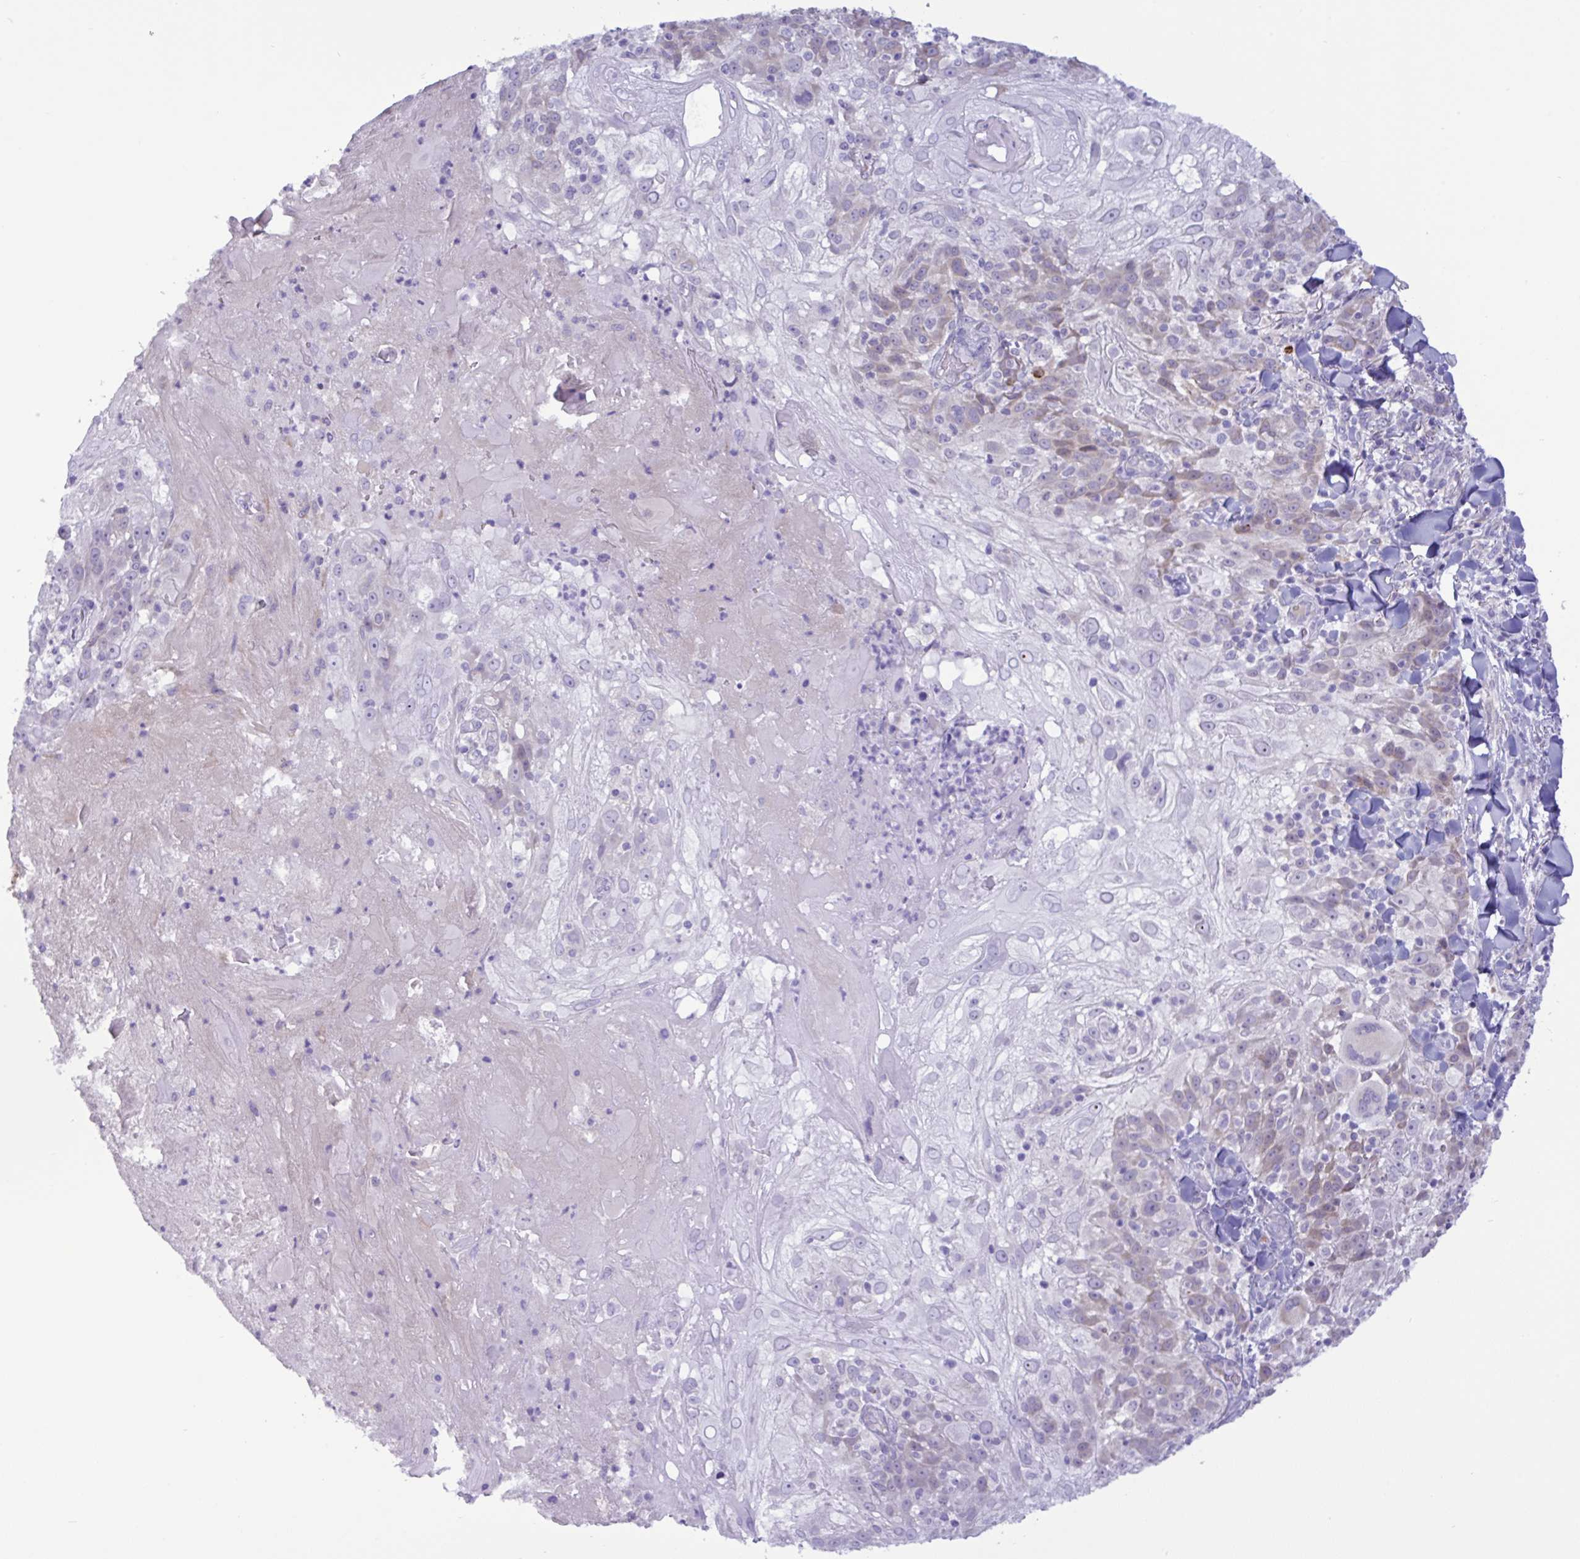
{"staining": {"intensity": "weak", "quantity": "<25%", "location": "cytoplasmic/membranous"}, "tissue": "skin cancer", "cell_type": "Tumor cells", "image_type": "cancer", "snomed": [{"axis": "morphology", "description": "Normal tissue, NOS"}, {"axis": "morphology", "description": "Squamous cell carcinoma, NOS"}, {"axis": "topography", "description": "Skin"}], "caption": "This is an immunohistochemistry (IHC) image of human skin squamous cell carcinoma. There is no positivity in tumor cells.", "gene": "SREBF1", "patient": {"sex": "female", "age": 83}}